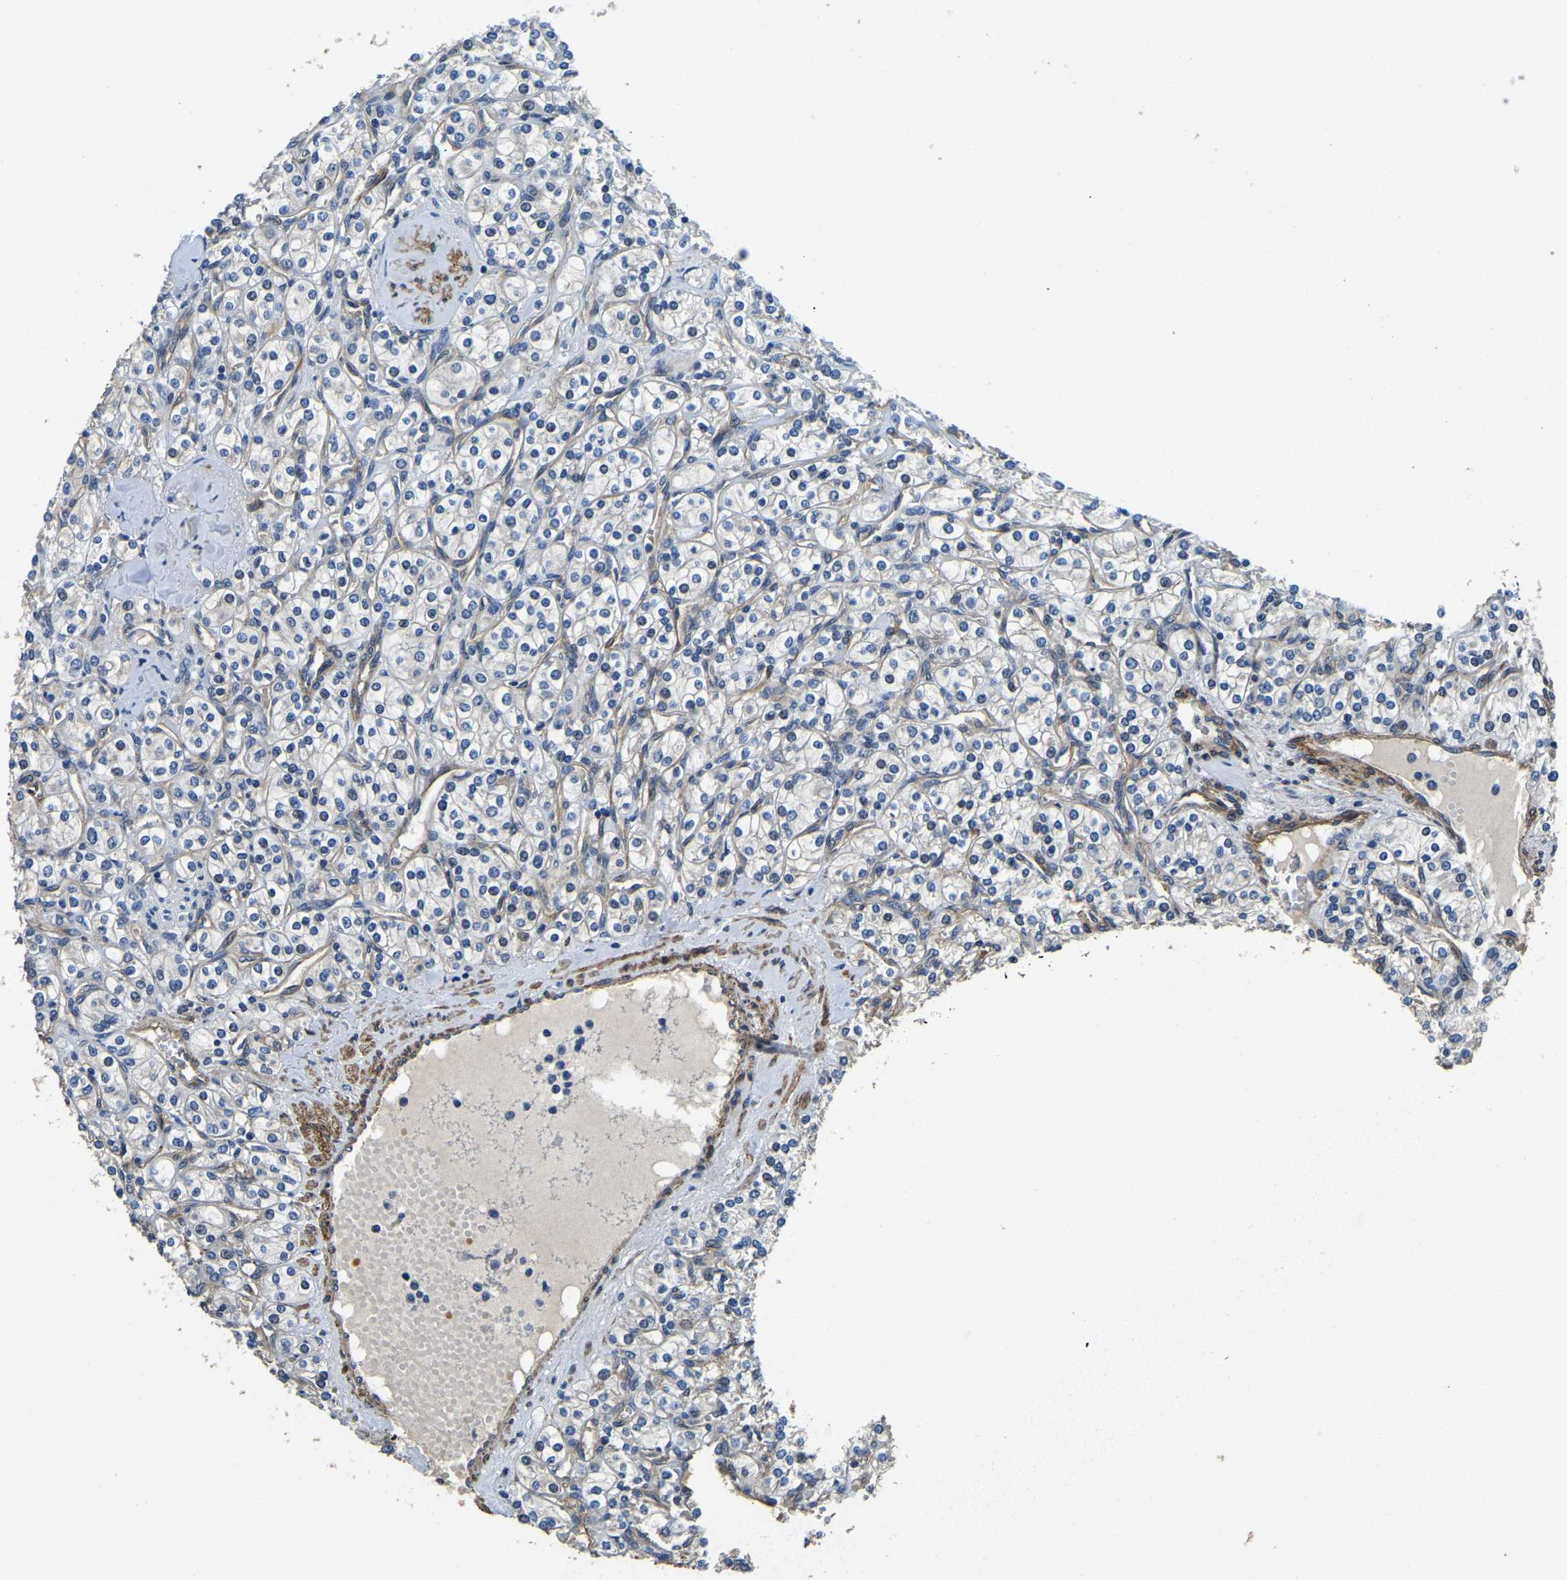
{"staining": {"intensity": "negative", "quantity": "none", "location": "none"}, "tissue": "renal cancer", "cell_type": "Tumor cells", "image_type": "cancer", "snomed": [{"axis": "morphology", "description": "Adenocarcinoma, NOS"}, {"axis": "topography", "description": "Kidney"}], "caption": "There is no significant positivity in tumor cells of renal cancer.", "gene": "RNF39", "patient": {"sex": "male", "age": 77}}